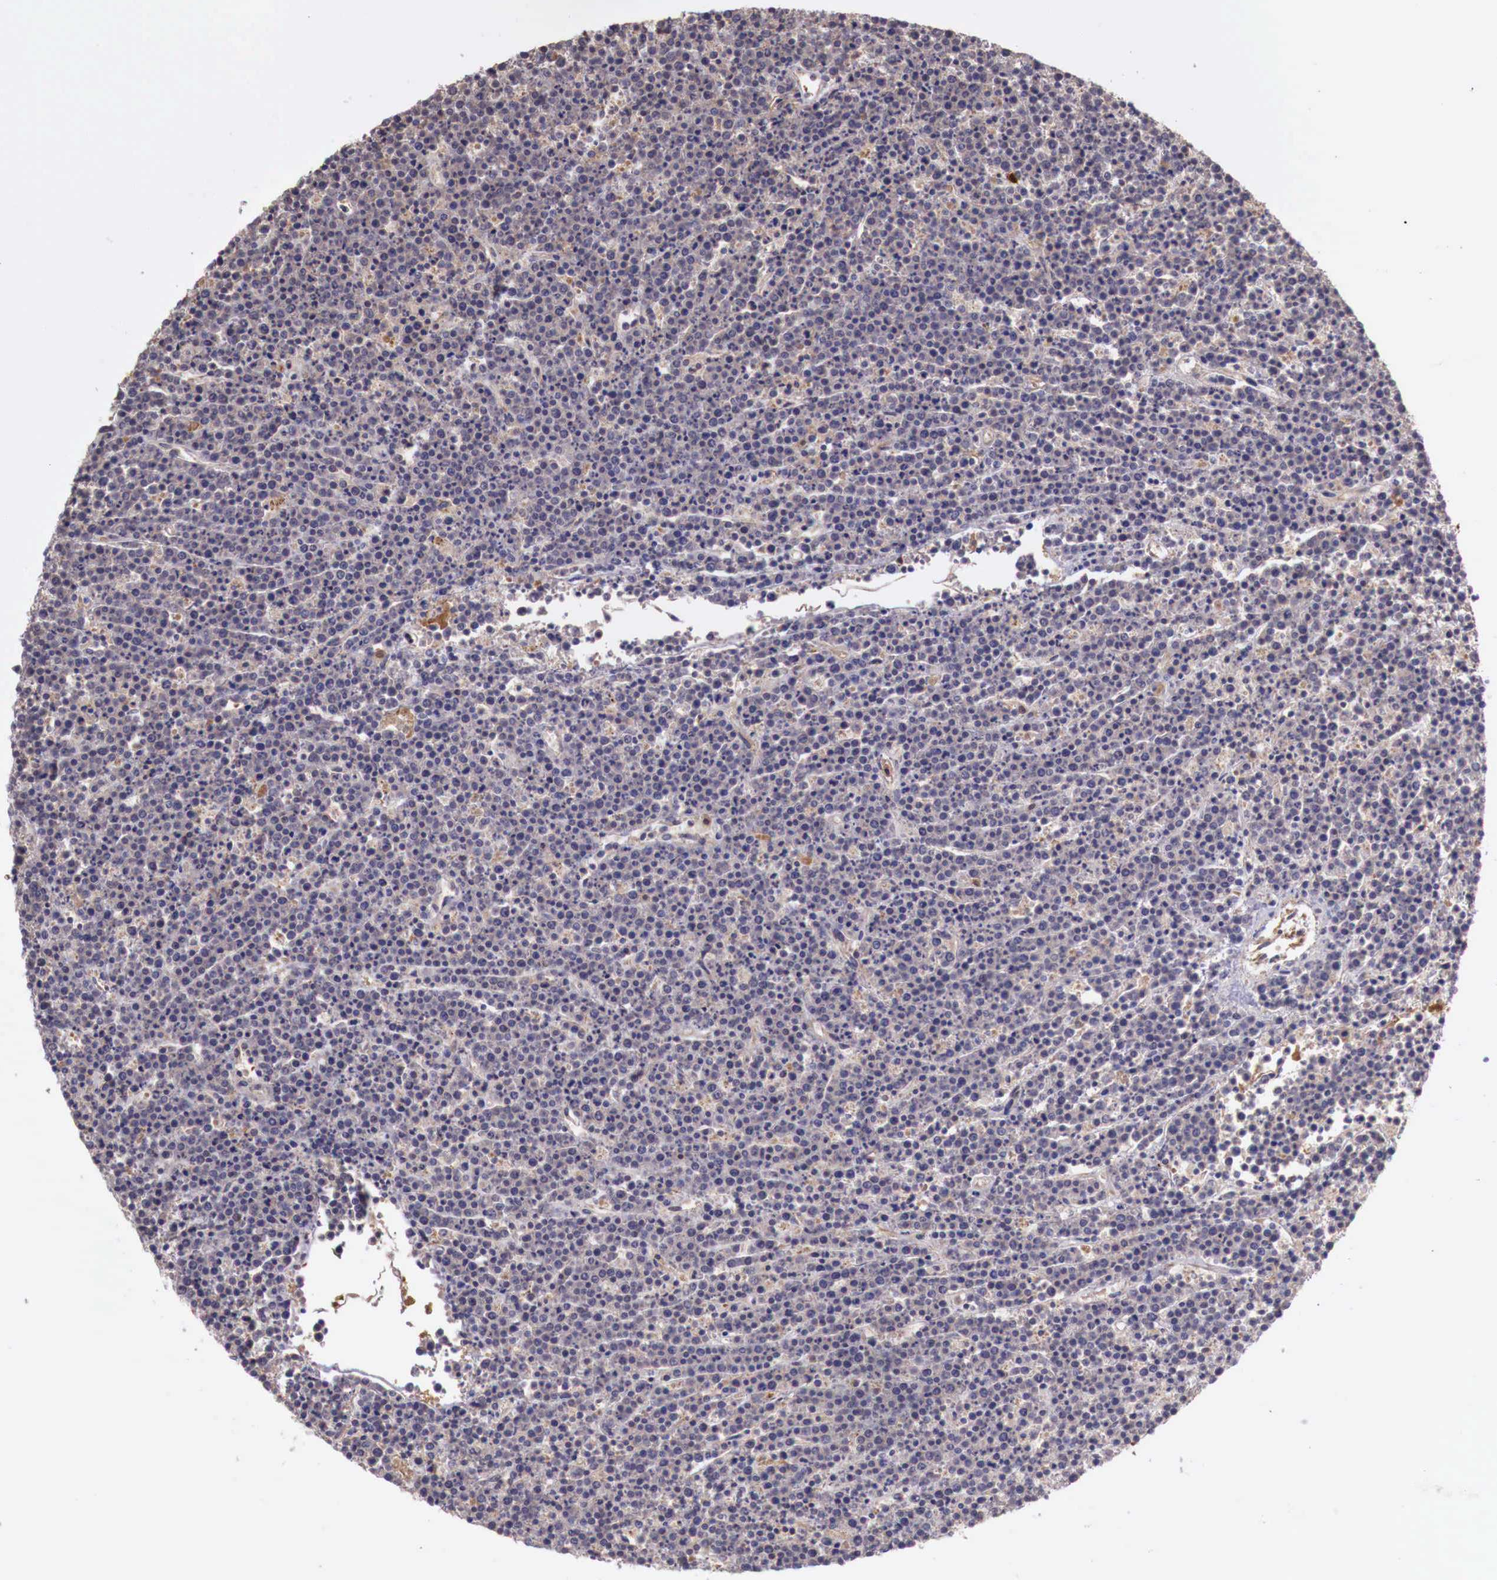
{"staining": {"intensity": "negative", "quantity": "none", "location": "none"}, "tissue": "lymphoma", "cell_type": "Tumor cells", "image_type": "cancer", "snomed": [{"axis": "morphology", "description": "Malignant lymphoma, non-Hodgkin's type, High grade"}, {"axis": "topography", "description": "Ovary"}], "caption": "Immunohistochemical staining of lymphoma displays no significant staining in tumor cells.", "gene": "GAB2", "patient": {"sex": "female", "age": 56}}